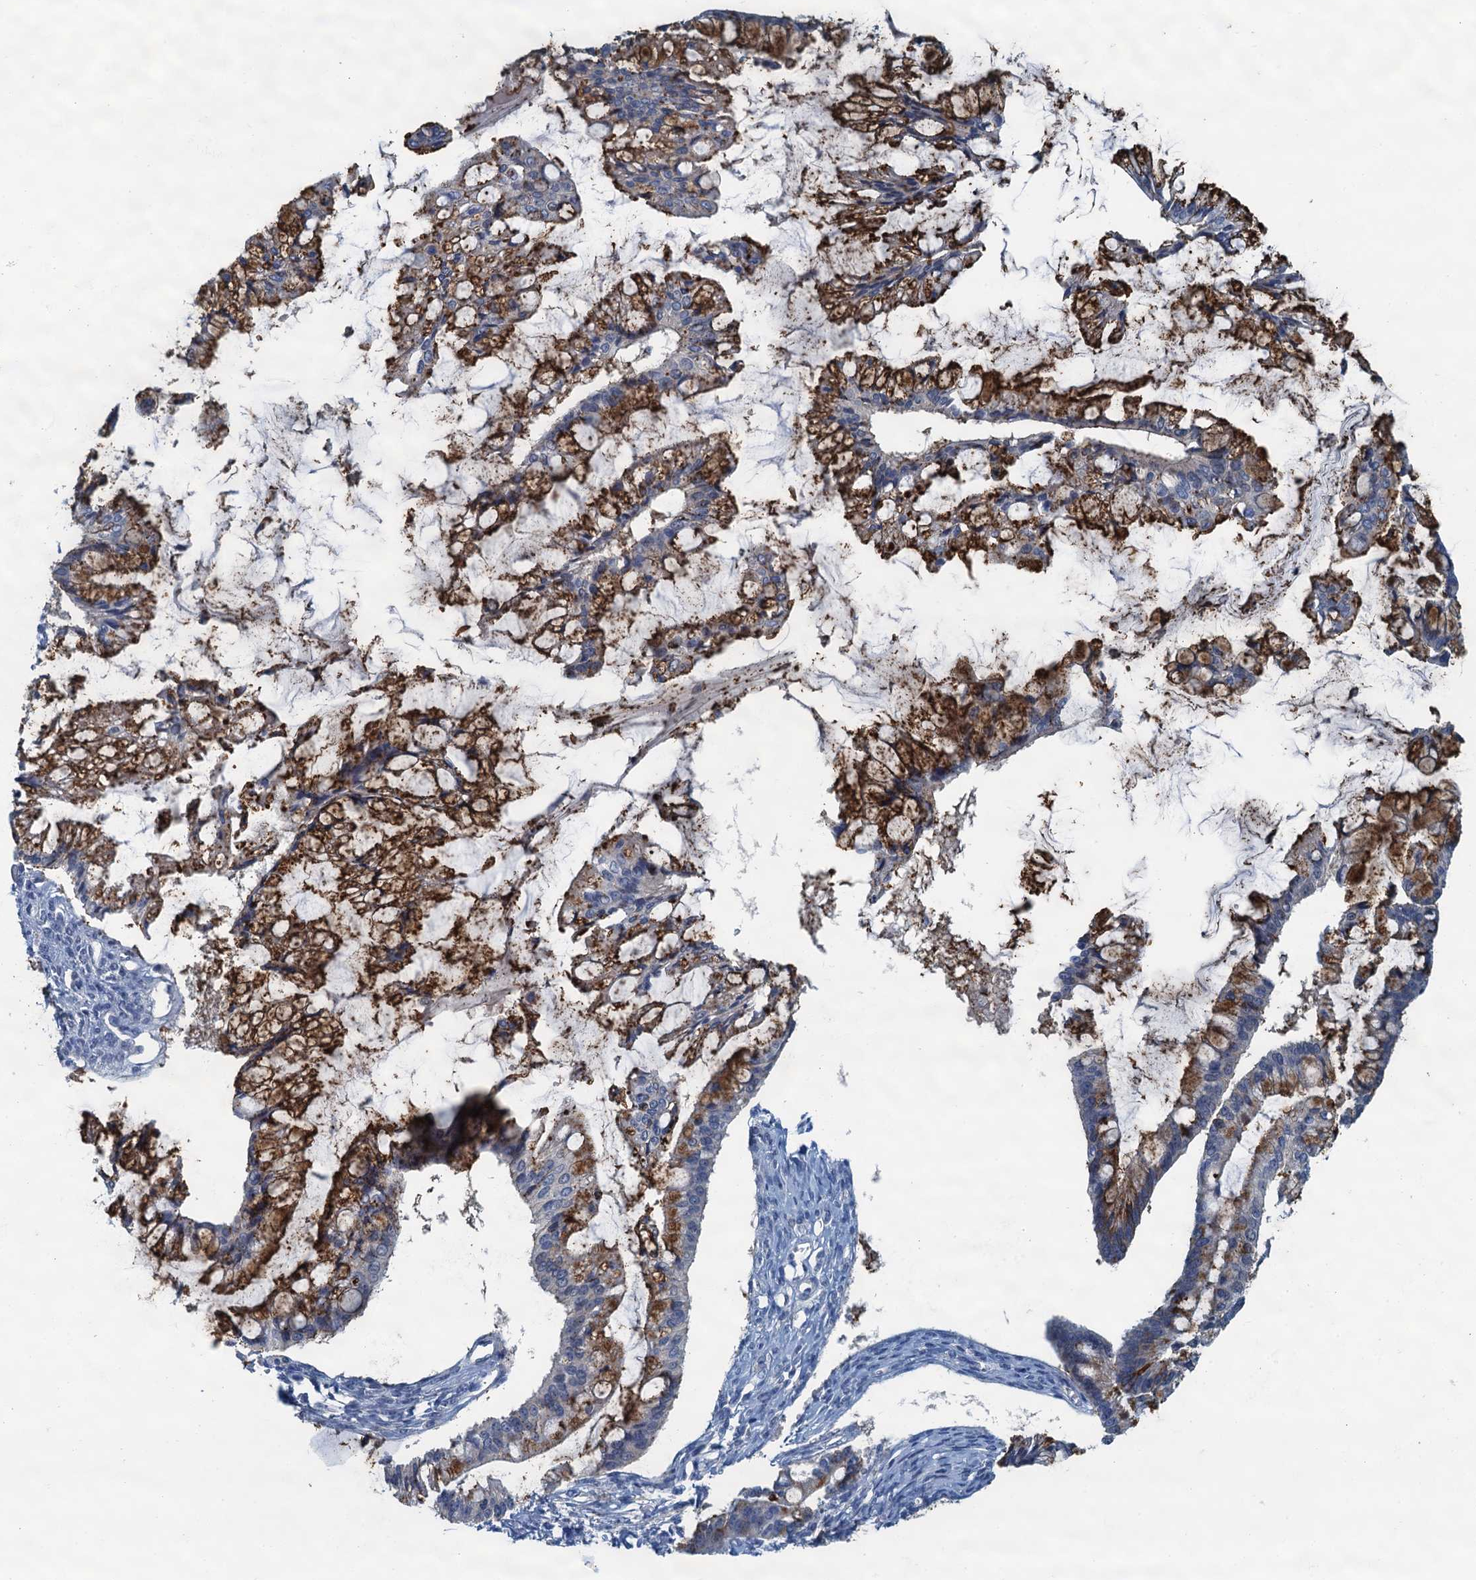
{"staining": {"intensity": "moderate", "quantity": "25%-75%", "location": "cytoplasmic/membranous"}, "tissue": "ovarian cancer", "cell_type": "Tumor cells", "image_type": "cancer", "snomed": [{"axis": "morphology", "description": "Cystadenocarcinoma, mucinous, NOS"}, {"axis": "topography", "description": "Ovary"}], "caption": "A brown stain highlights moderate cytoplasmic/membranous positivity of a protein in ovarian mucinous cystadenocarcinoma tumor cells.", "gene": "THAP10", "patient": {"sex": "female", "age": 73}}